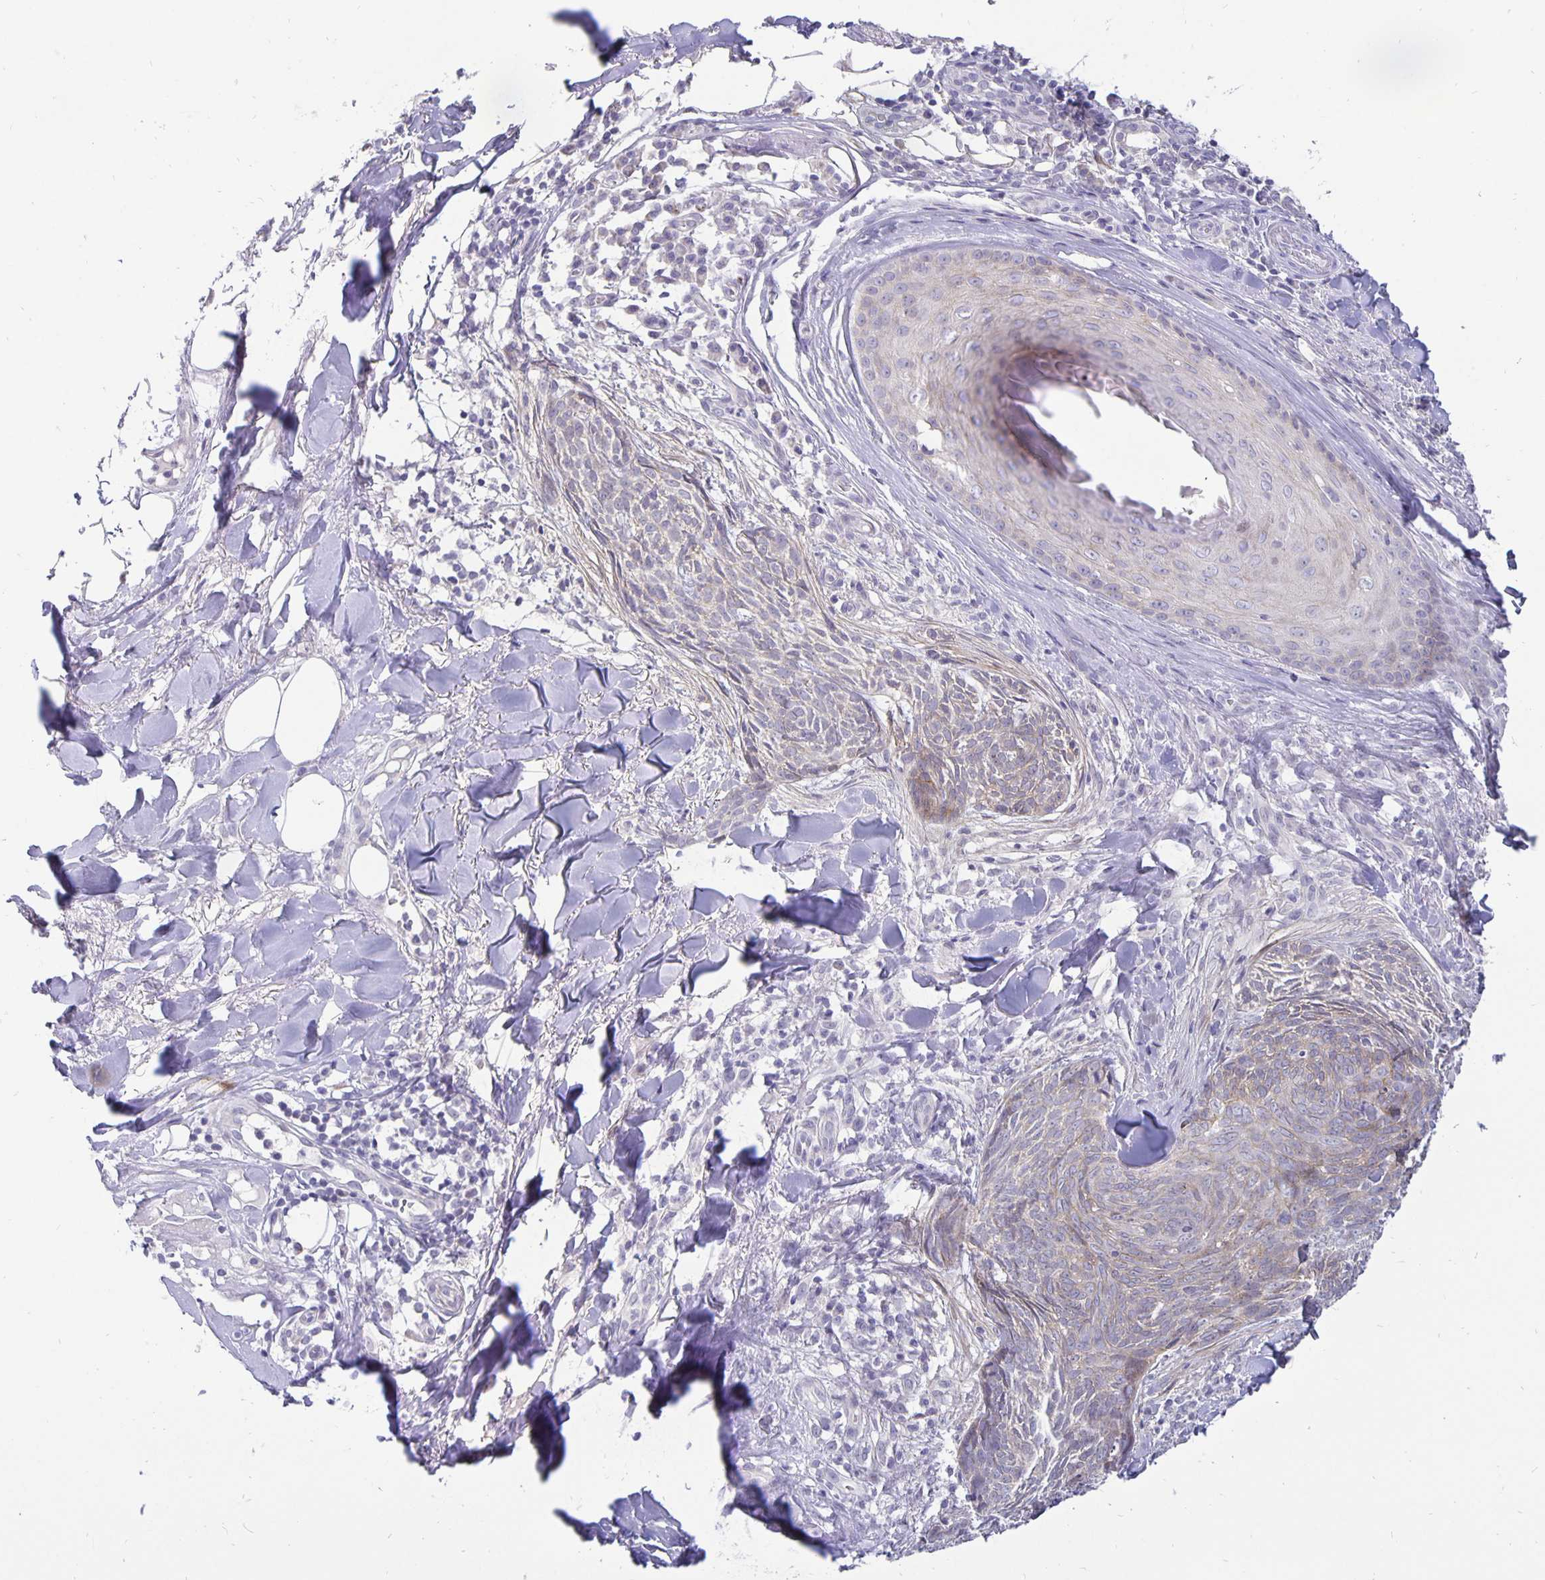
{"staining": {"intensity": "negative", "quantity": "none", "location": "none"}, "tissue": "skin cancer", "cell_type": "Tumor cells", "image_type": "cancer", "snomed": [{"axis": "morphology", "description": "Basal cell carcinoma"}, {"axis": "topography", "description": "Skin"}], "caption": "DAB immunohistochemical staining of skin cancer (basal cell carcinoma) exhibits no significant staining in tumor cells. The staining was performed using DAB to visualize the protein expression in brown, while the nuclei were stained in blue with hematoxylin (Magnification: 20x).", "gene": "ERBB2", "patient": {"sex": "female", "age": 93}}